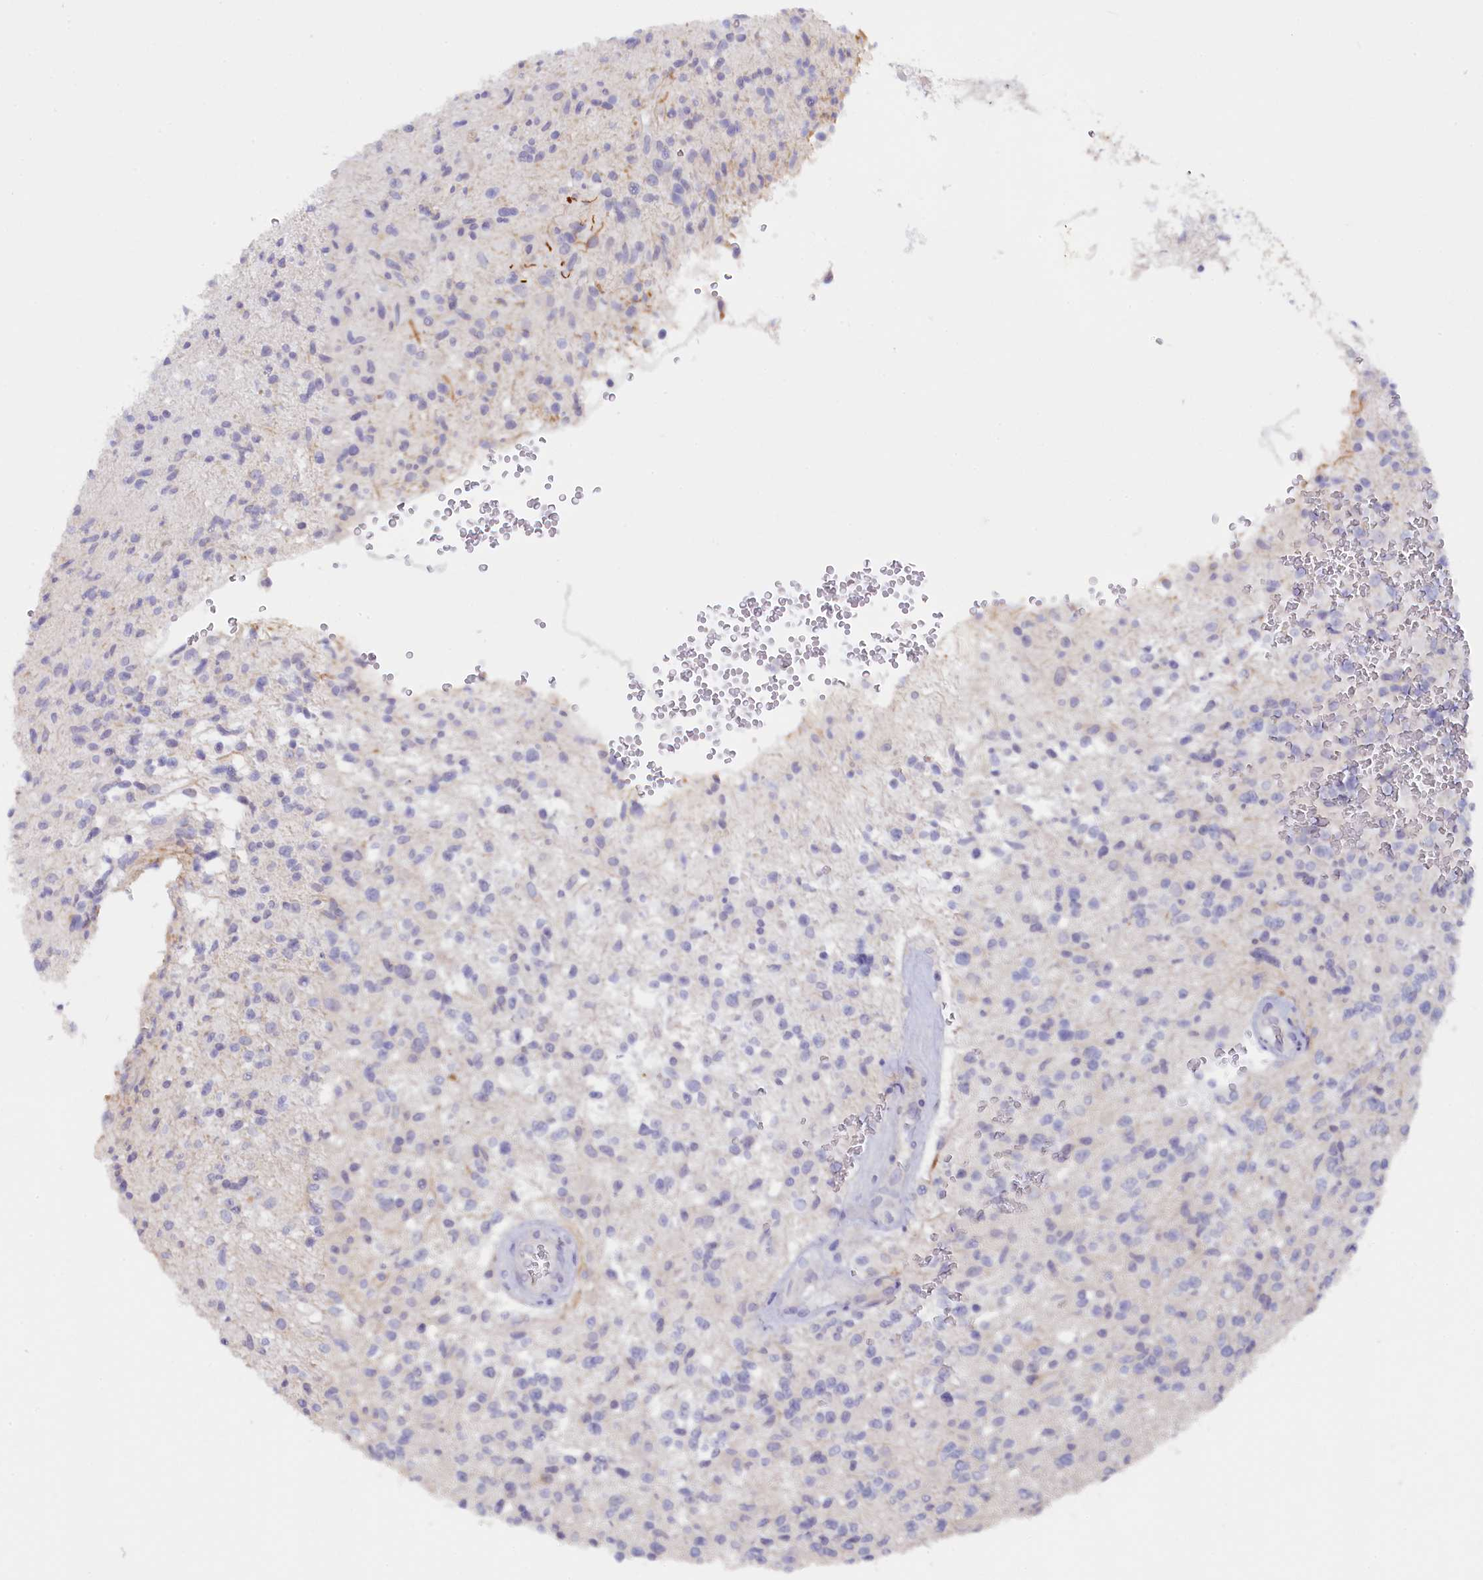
{"staining": {"intensity": "negative", "quantity": "none", "location": "none"}, "tissue": "glioma", "cell_type": "Tumor cells", "image_type": "cancer", "snomed": [{"axis": "morphology", "description": "Glioma, malignant, High grade"}, {"axis": "topography", "description": "Brain"}], "caption": "This is an immunohistochemistry histopathology image of glioma. There is no expression in tumor cells.", "gene": "ZSWIM4", "patient": {"sex": "male", "age": 56}}